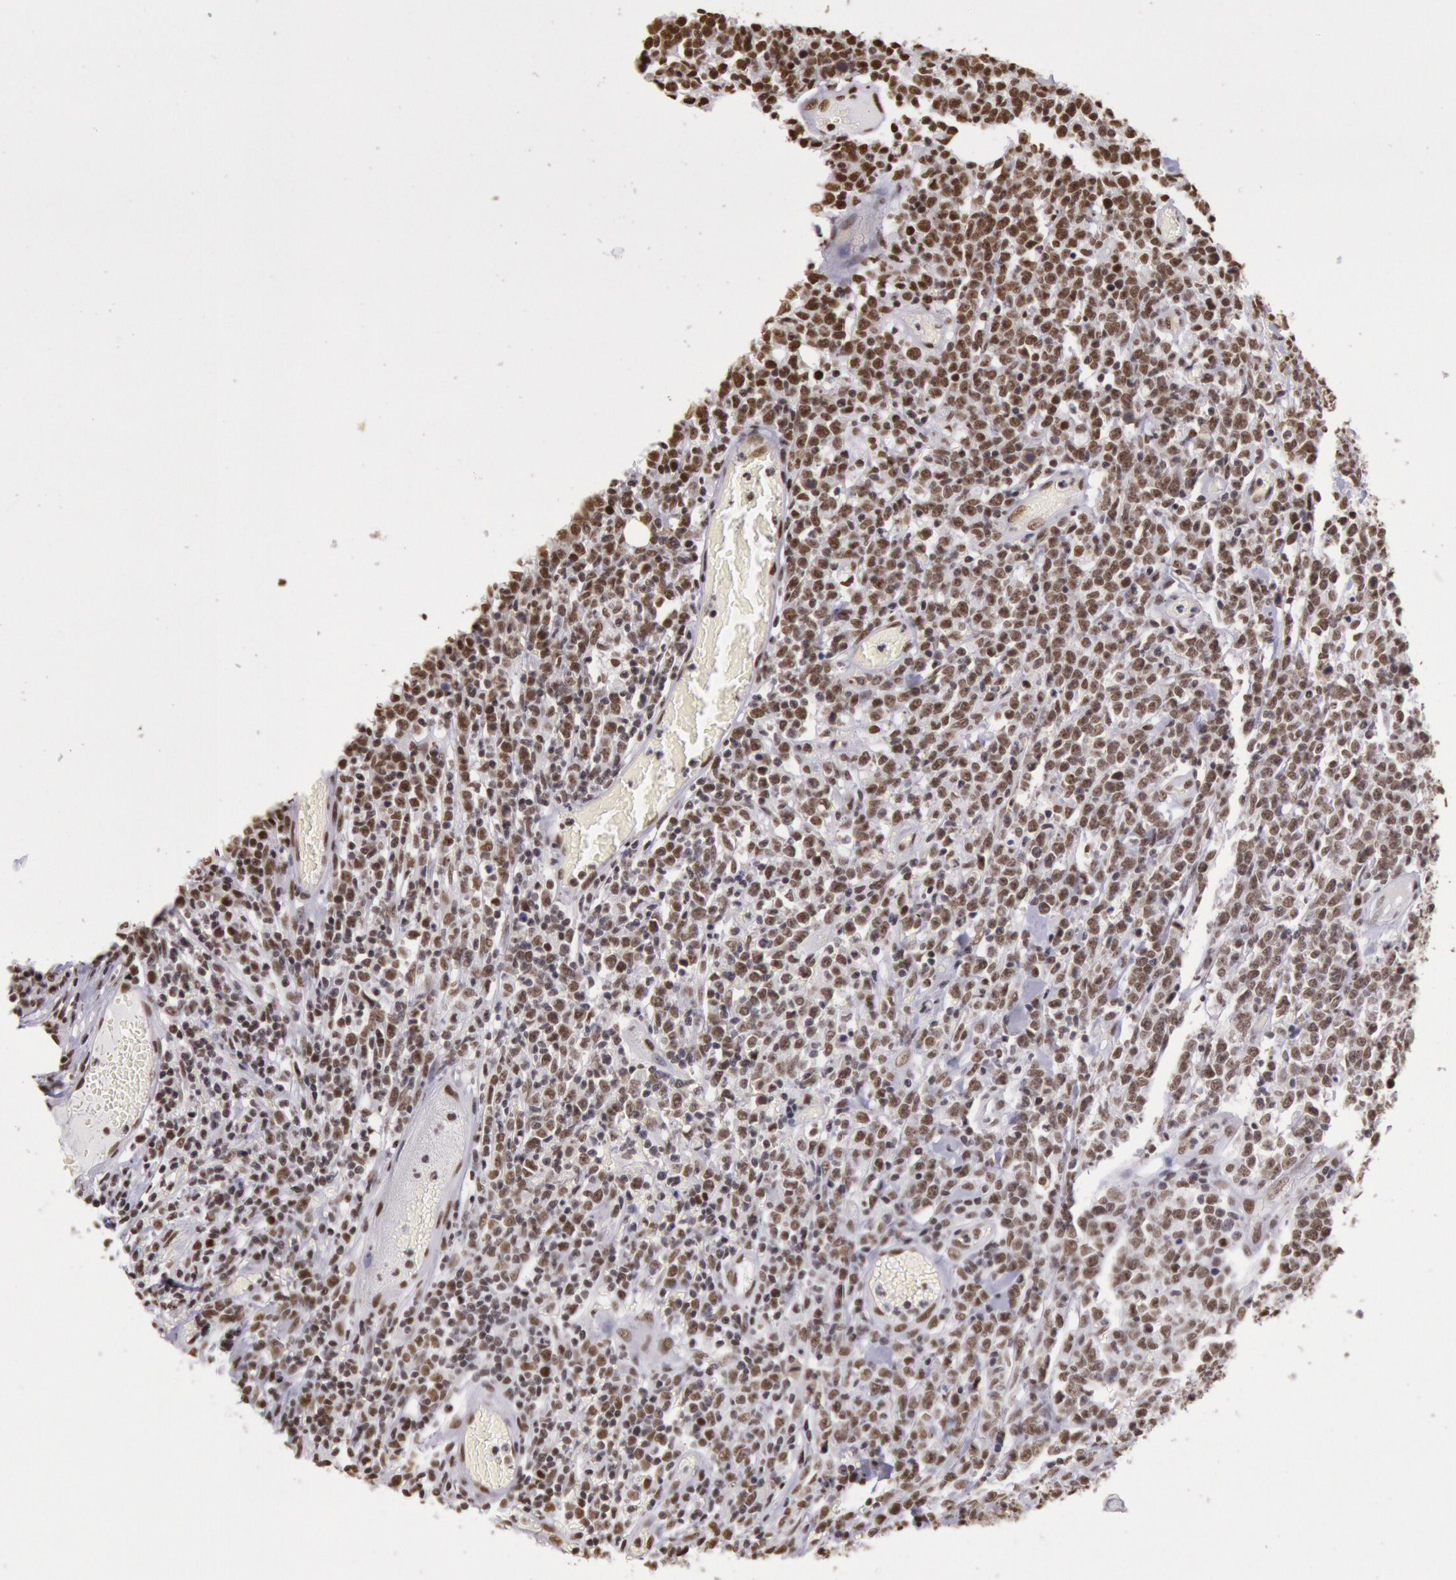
{"staining": {"intensity": "moderate", "quantity": ">75%", "location": "nuclear"}, "tissue": "lymphoma", "cell_type": "Tumor cells", "image_type": "cancer", "snomed": [{"axis": "morphology", "description": "Malignant lymphoma, non-Hodgkin's type, High grade"}, {"axis": "topography", "description": "Colon"}], "caption": "Human lymphoma stained for a protein (brown) demonstrates moderate nuclear positive expression in about >75% of tumor cells.", "gene": "HNRNPH2", "patient": {"sex": "male", "age": 82}}